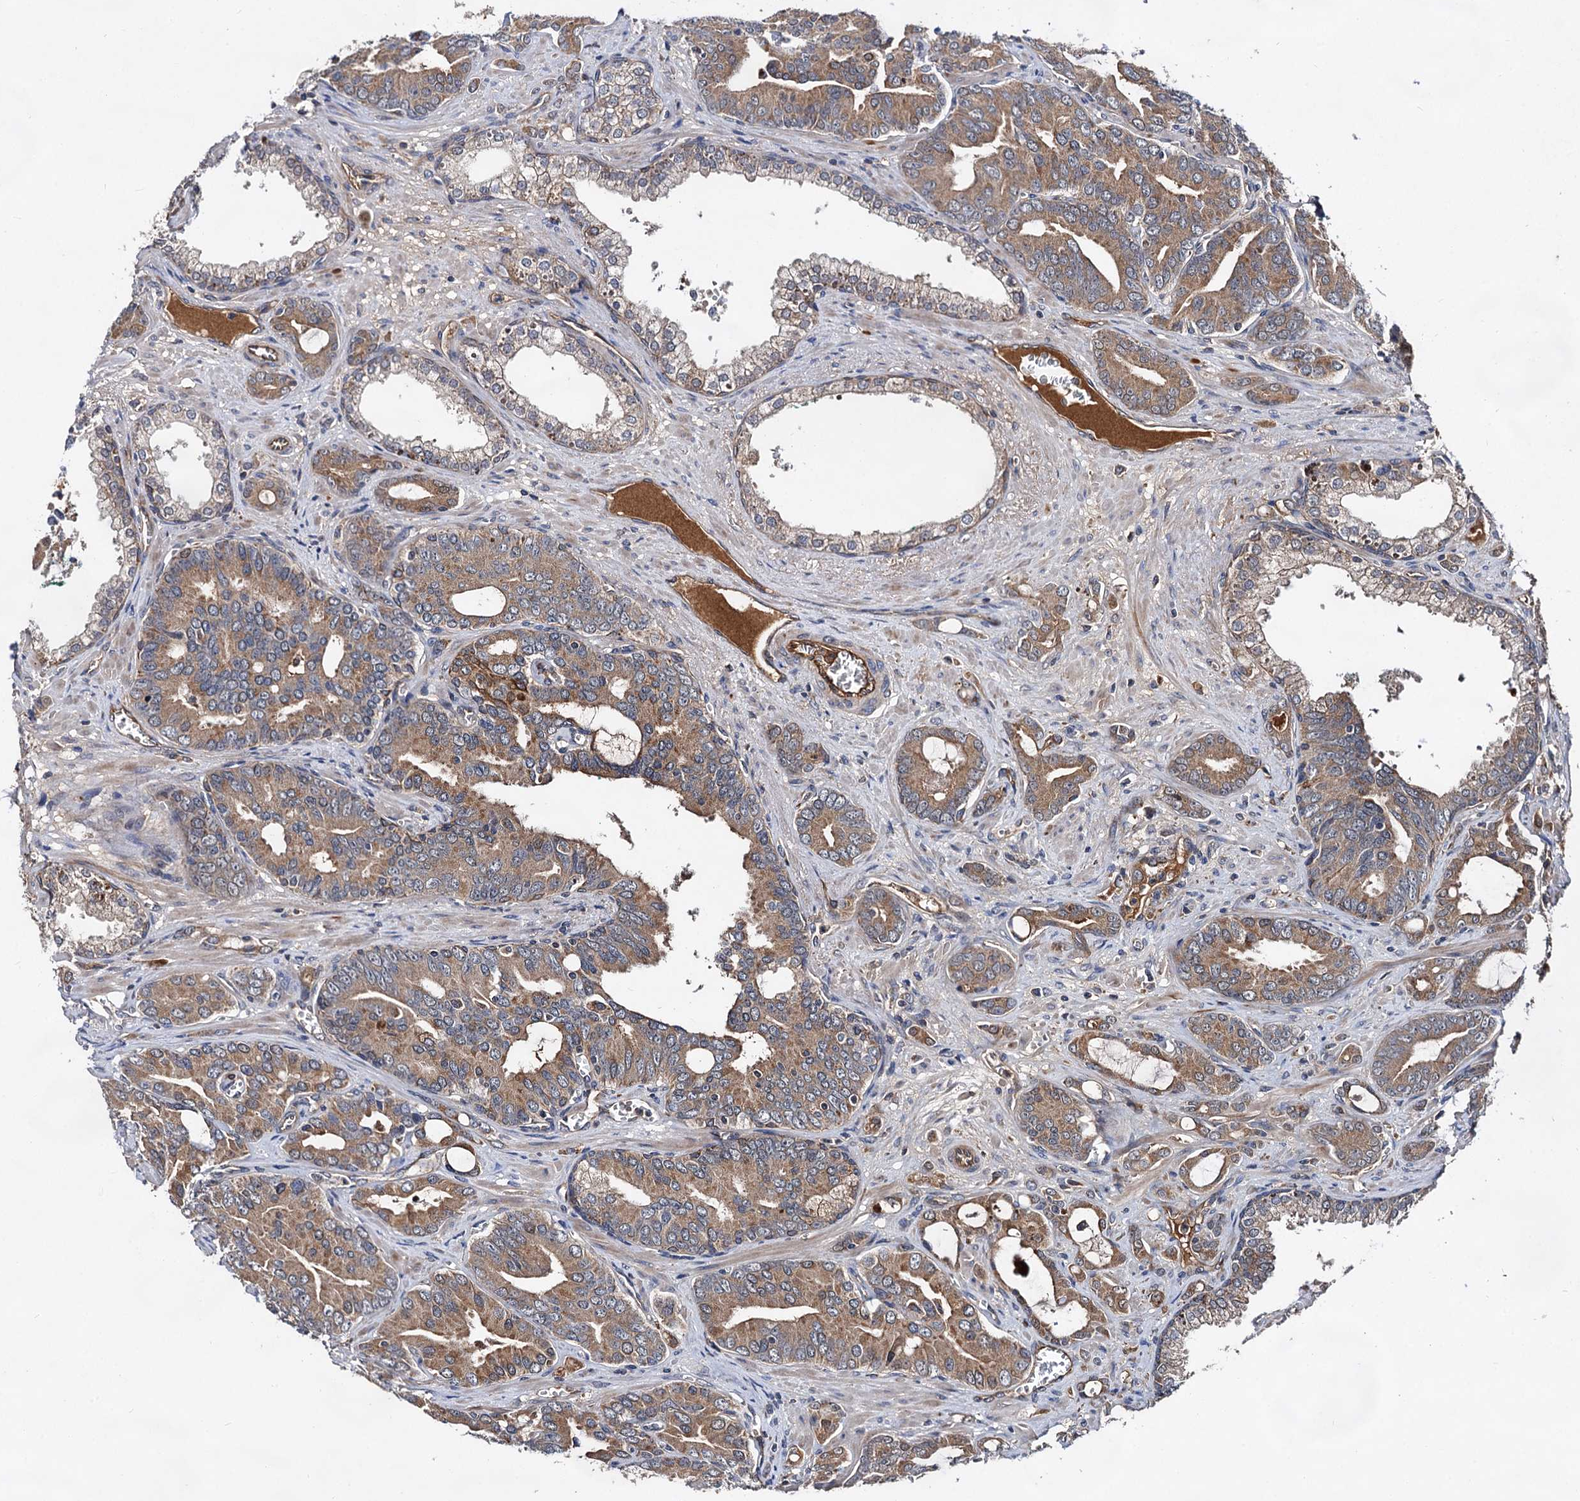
{"staining": {"intensity": "moderate", "quantity": ">75%", "location": "cytoplasmic/membranous"}, "tissue": "prostate cancer", "cell_type": "Tumor cells", "image_type": "cancer", "snomed": [{"axis": "morphology", "description": "Adenocarcinoma, High grade"}, {"axis": "topography", "description": "Prostate"}], "caption": "High-grade adenocarcinoma (prostate) stained with a brown dye displays moderate cytoplasmic/membranous positive positivity in about >75% of tumor cells.", "gene": "TEX9", "patient": {"sex": "male", "age": 72}}